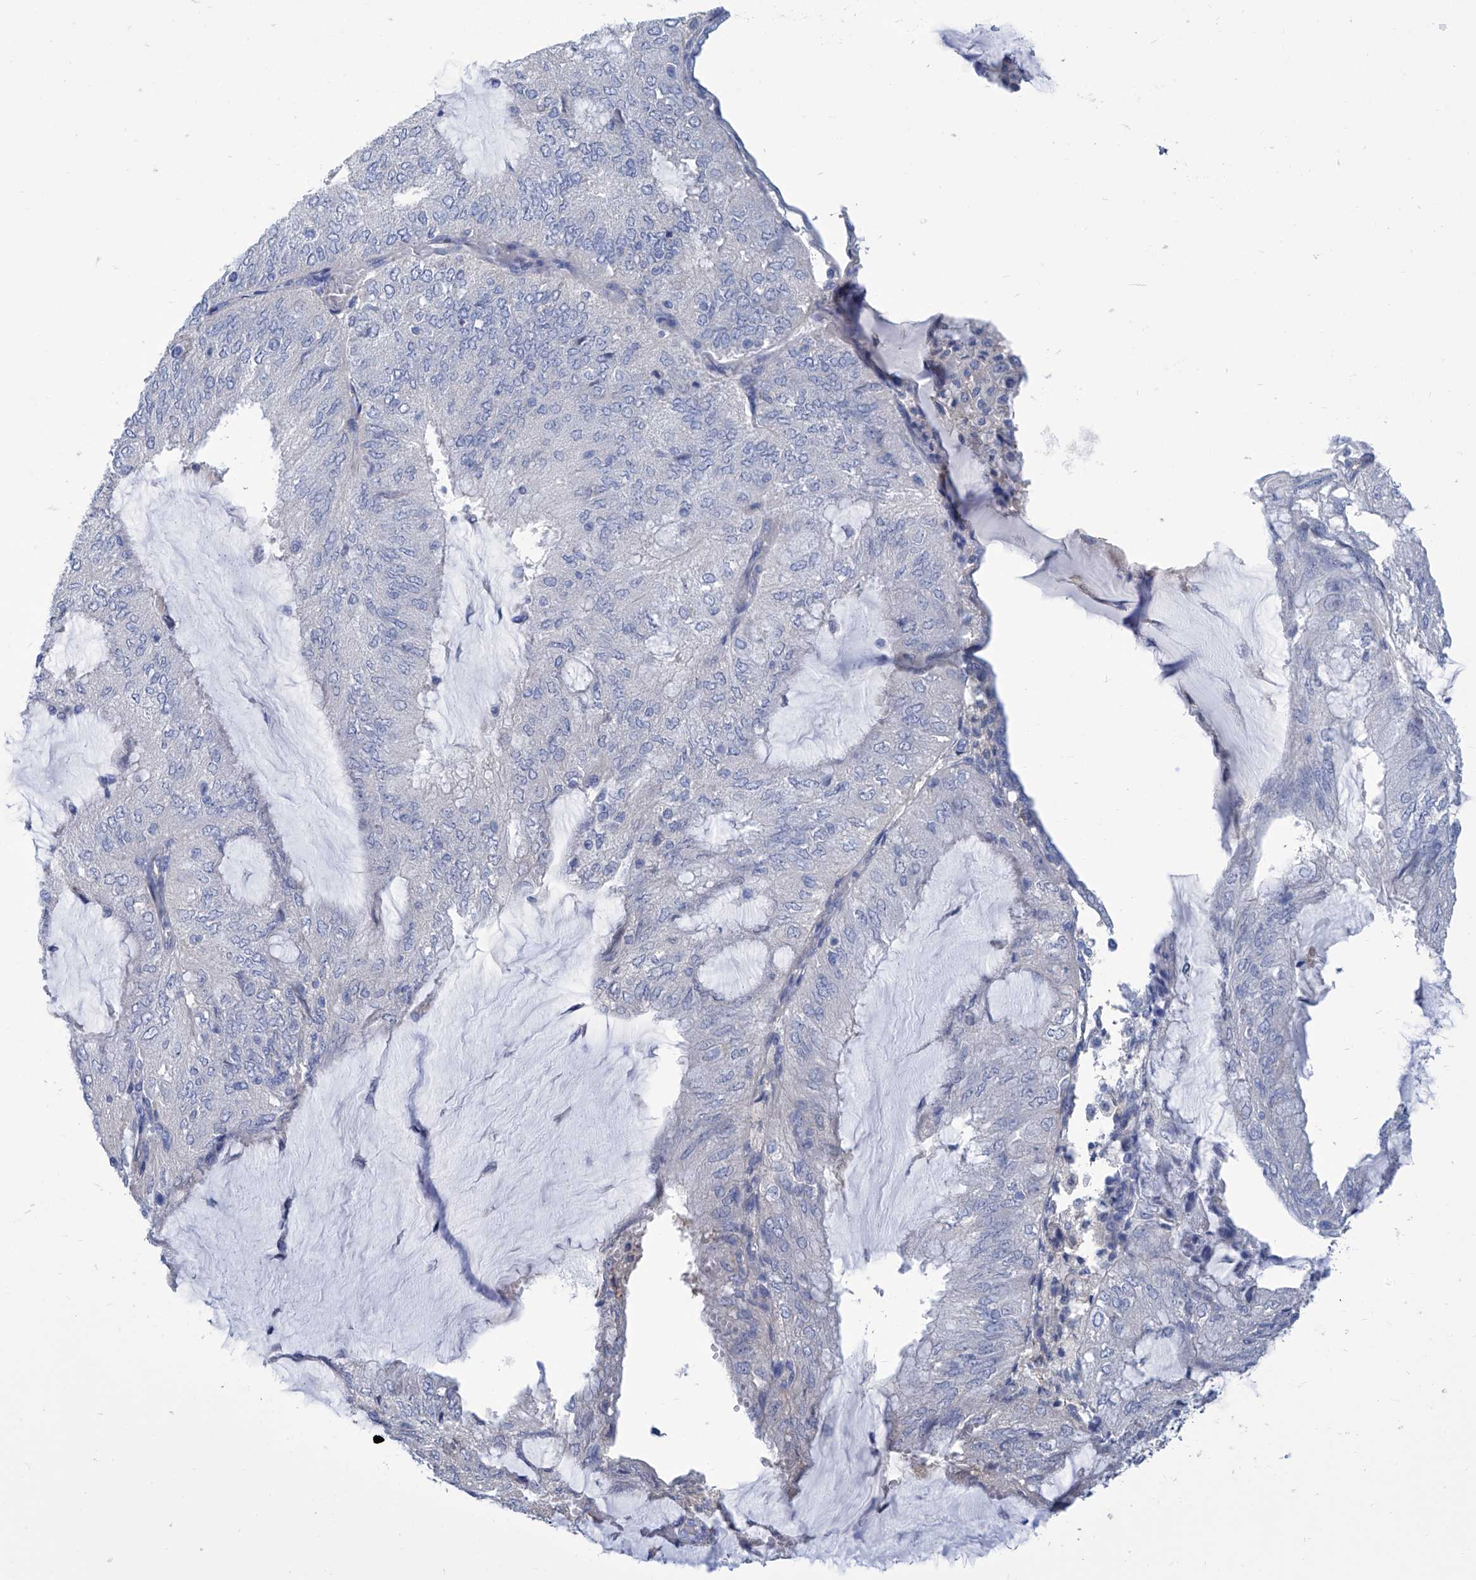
{"staining": {"intensity": "negative", "quantity": "none", "location": "none"}, "tissue": "endometrial cancer", "cell_type": "Tumor cells", "image_type": "cancer", "snomed": [{"axis": "morphology", "description": "Adenocarcinoma, NOS"}, {"axis": "topography", "description": "Endometrium"}], "caption": "Immunohistochemical staining of human adenocarcinoma (endometrial) displays no significant positivity in tumor cells.", "gene": "SMS", "patient": {"sex": "female", "age": 81}}